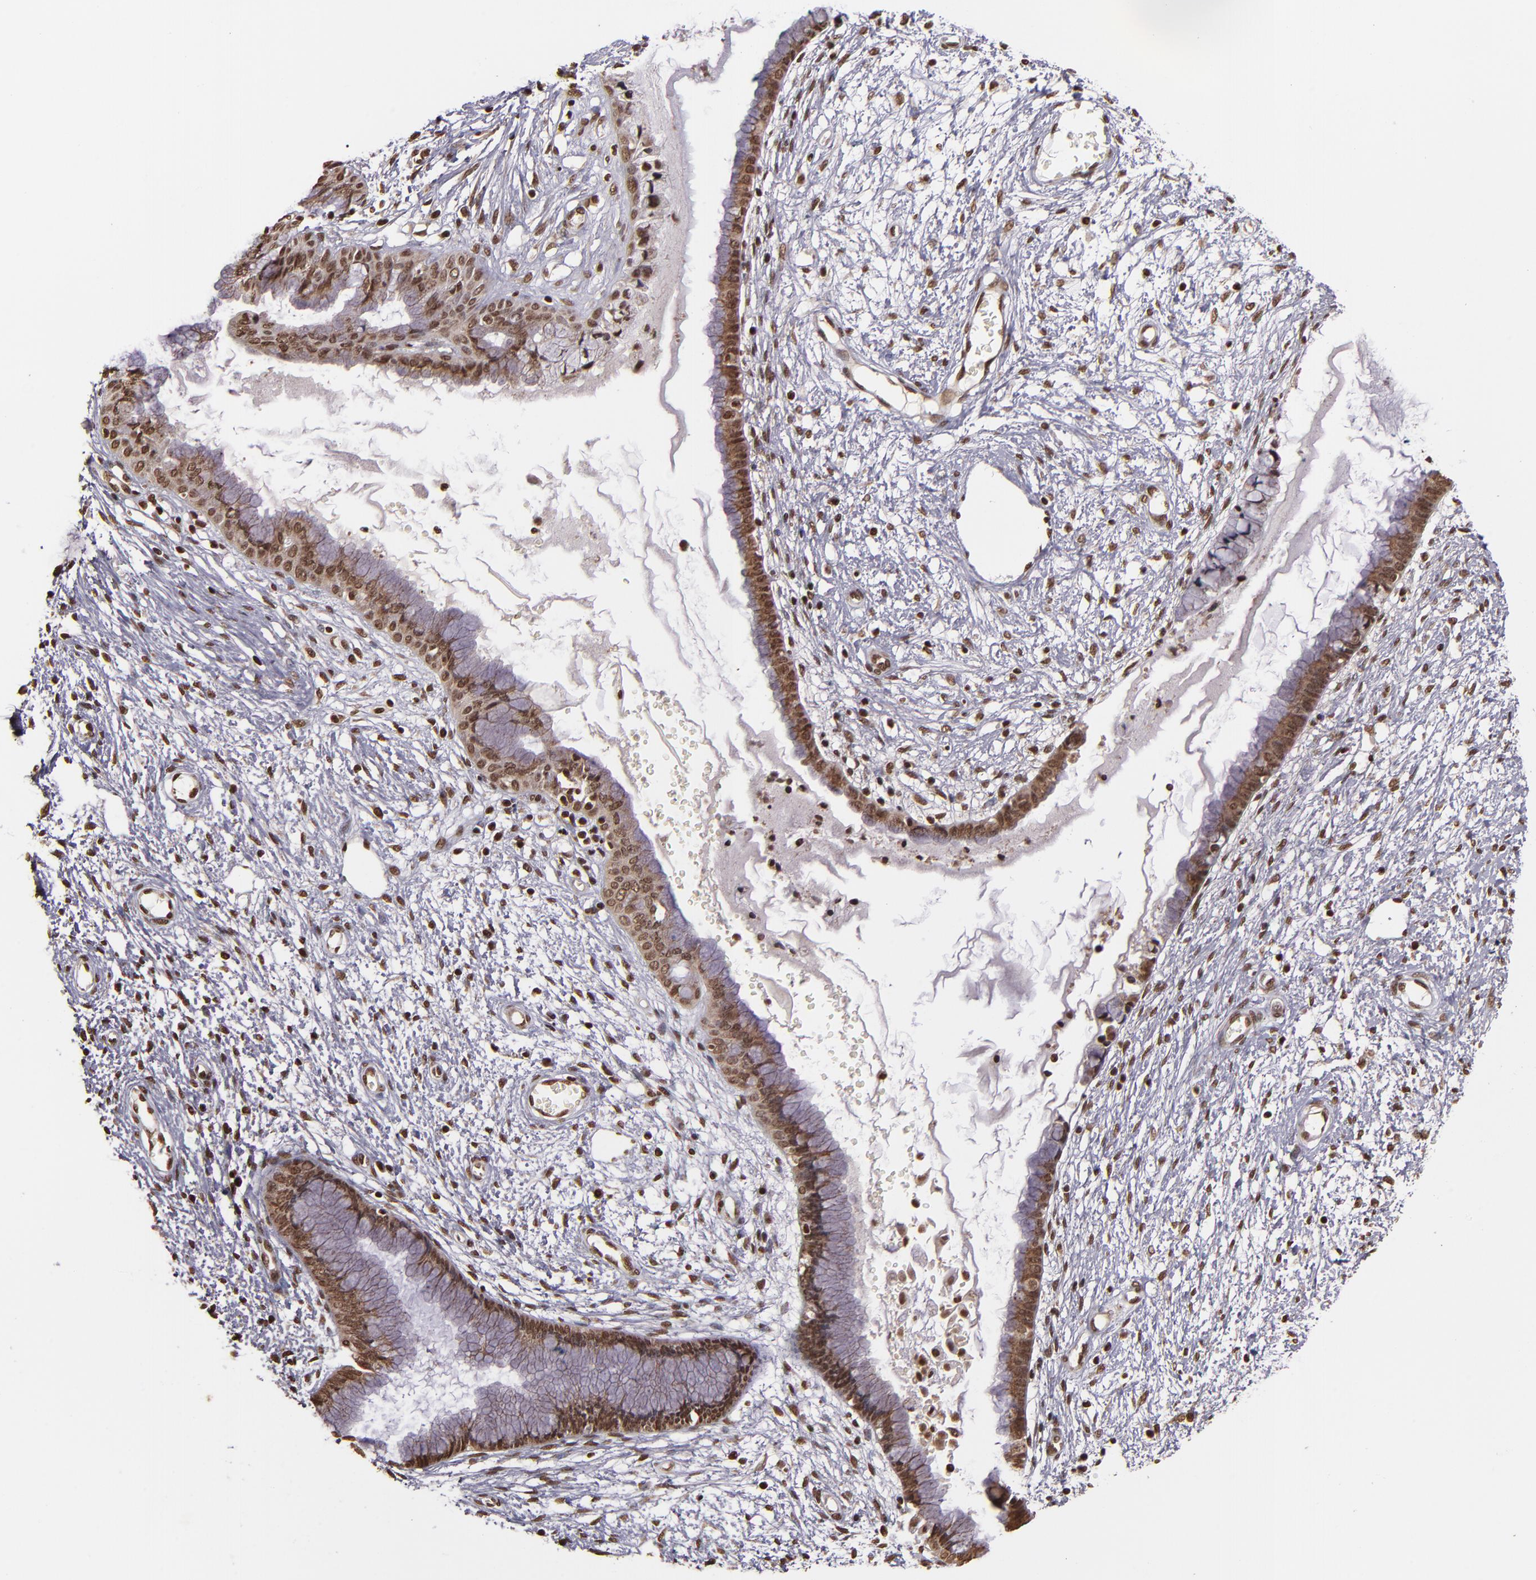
{"staining": {"intensity": "moderate", "quantity": ">75%", "location": "cytoplasmic/membranous,nuclear"}, "tissue": "cervix", "cell_type": "Glandular cells", "image_type": "normal", "snomed": [{"axis": "morphology", "description": "Normal tissue, NOS"}, {"axis": "topography", "description": "Cervix"}], "caption": "Immunohistochemical staining of benign cervix demonstrates medium levels of moderate cytoplasmic/membranous,nuclear expression in approximately >75% of glandular cells. The staining was performed using DAB (3,3'-diaminobenzidine), with brown indicating positive protein expression. Nuclei are stained blue with hematoxylin.", "gene": "CUL3", "patient": {"sex": "female", "age": 55}}